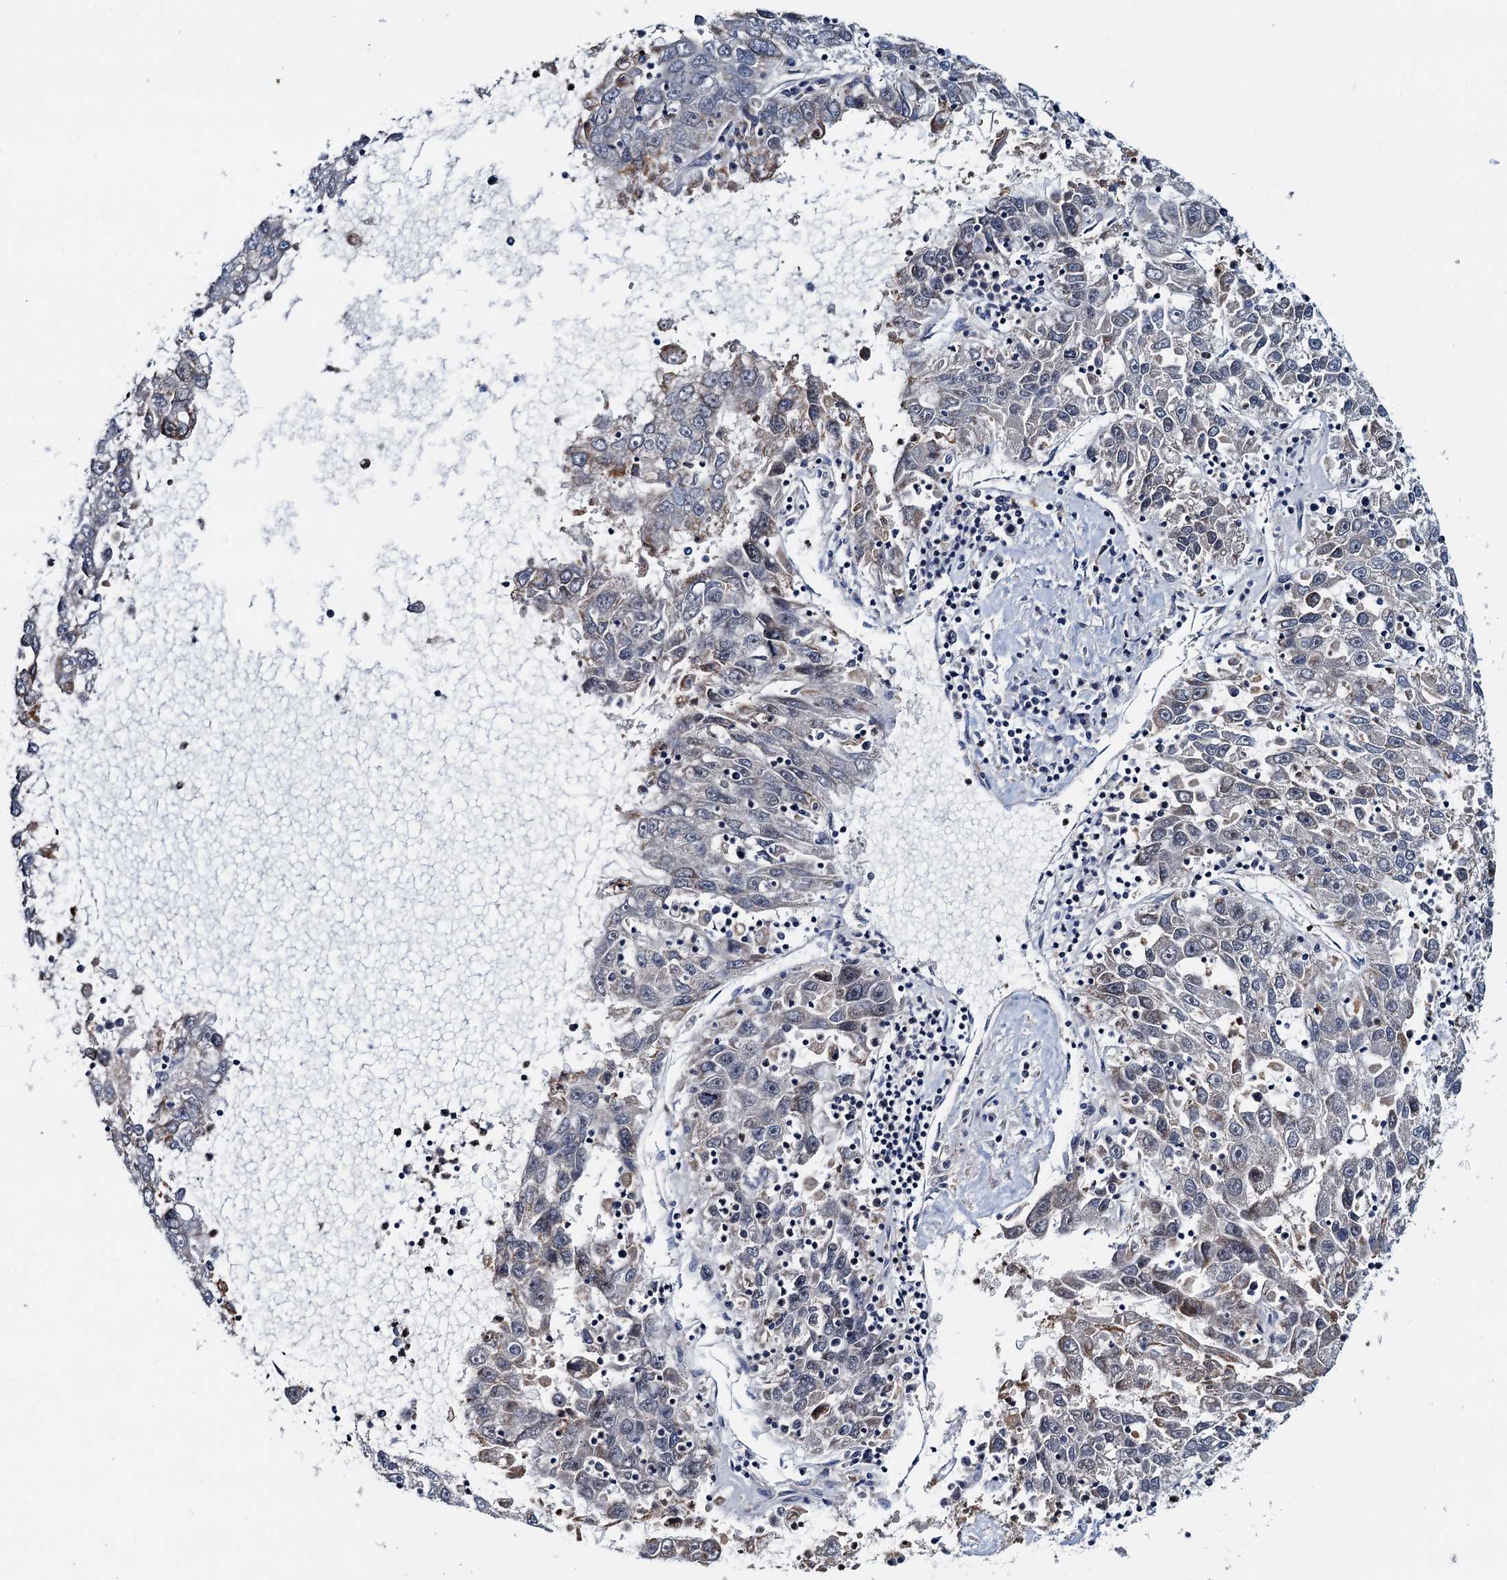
{"staining": {"intensity": "weak", "quantity": "<25%", "location": "cytoplasmic/membranous"}, "tissue": "liver cancer", "cell_type": "Tumor cells", "image_type": "cancer", "snomed": [{"axis": "morphology", "description": "Carcinoma, Hepatocellular, NOS"}, {"axis": "topography", "description": "Liver"}], "caption": "DAB (3,3'-diaminobenzidine) immunohistochemical staining of liver cancer exhibits no significant positivity in tumor cells.", "gene": "MCMBP", "patient": {"sex": "male", "age": 49}}